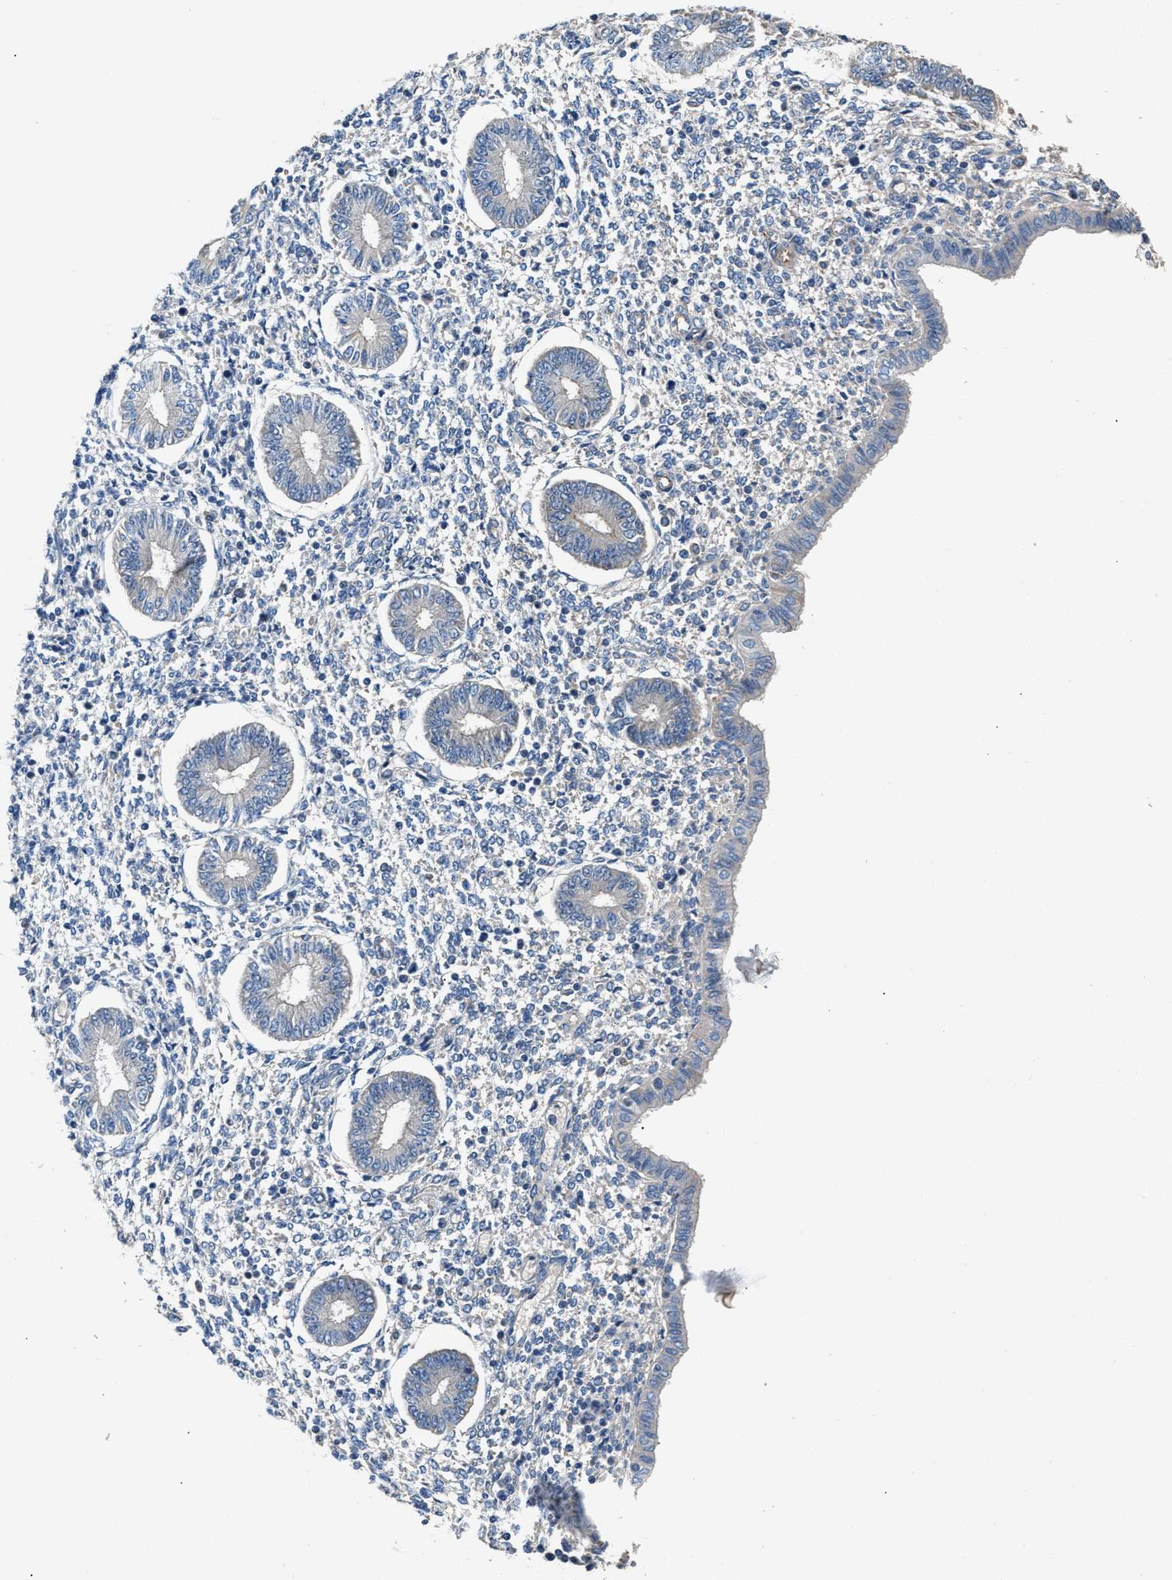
{"staining": {"intensity": "negative", "quantity": "none", "location": "none"}, "tissue": "endometrium", "cell_type": "Cells in endometrial stroma", "image_type": "normal", "snomed": [{"axis": "morphology", "description": "Normal tissue, NOS"}, {"axis": "topography", "description": "Endometrium"}], "caption": "This is an immunohistochemistry (IHC) micrograph of normal endometrium. There is no positivity in cells in endometrial stroma.", "gene": "IL17RC", "patient": {"sex": "female", "age": 50}}